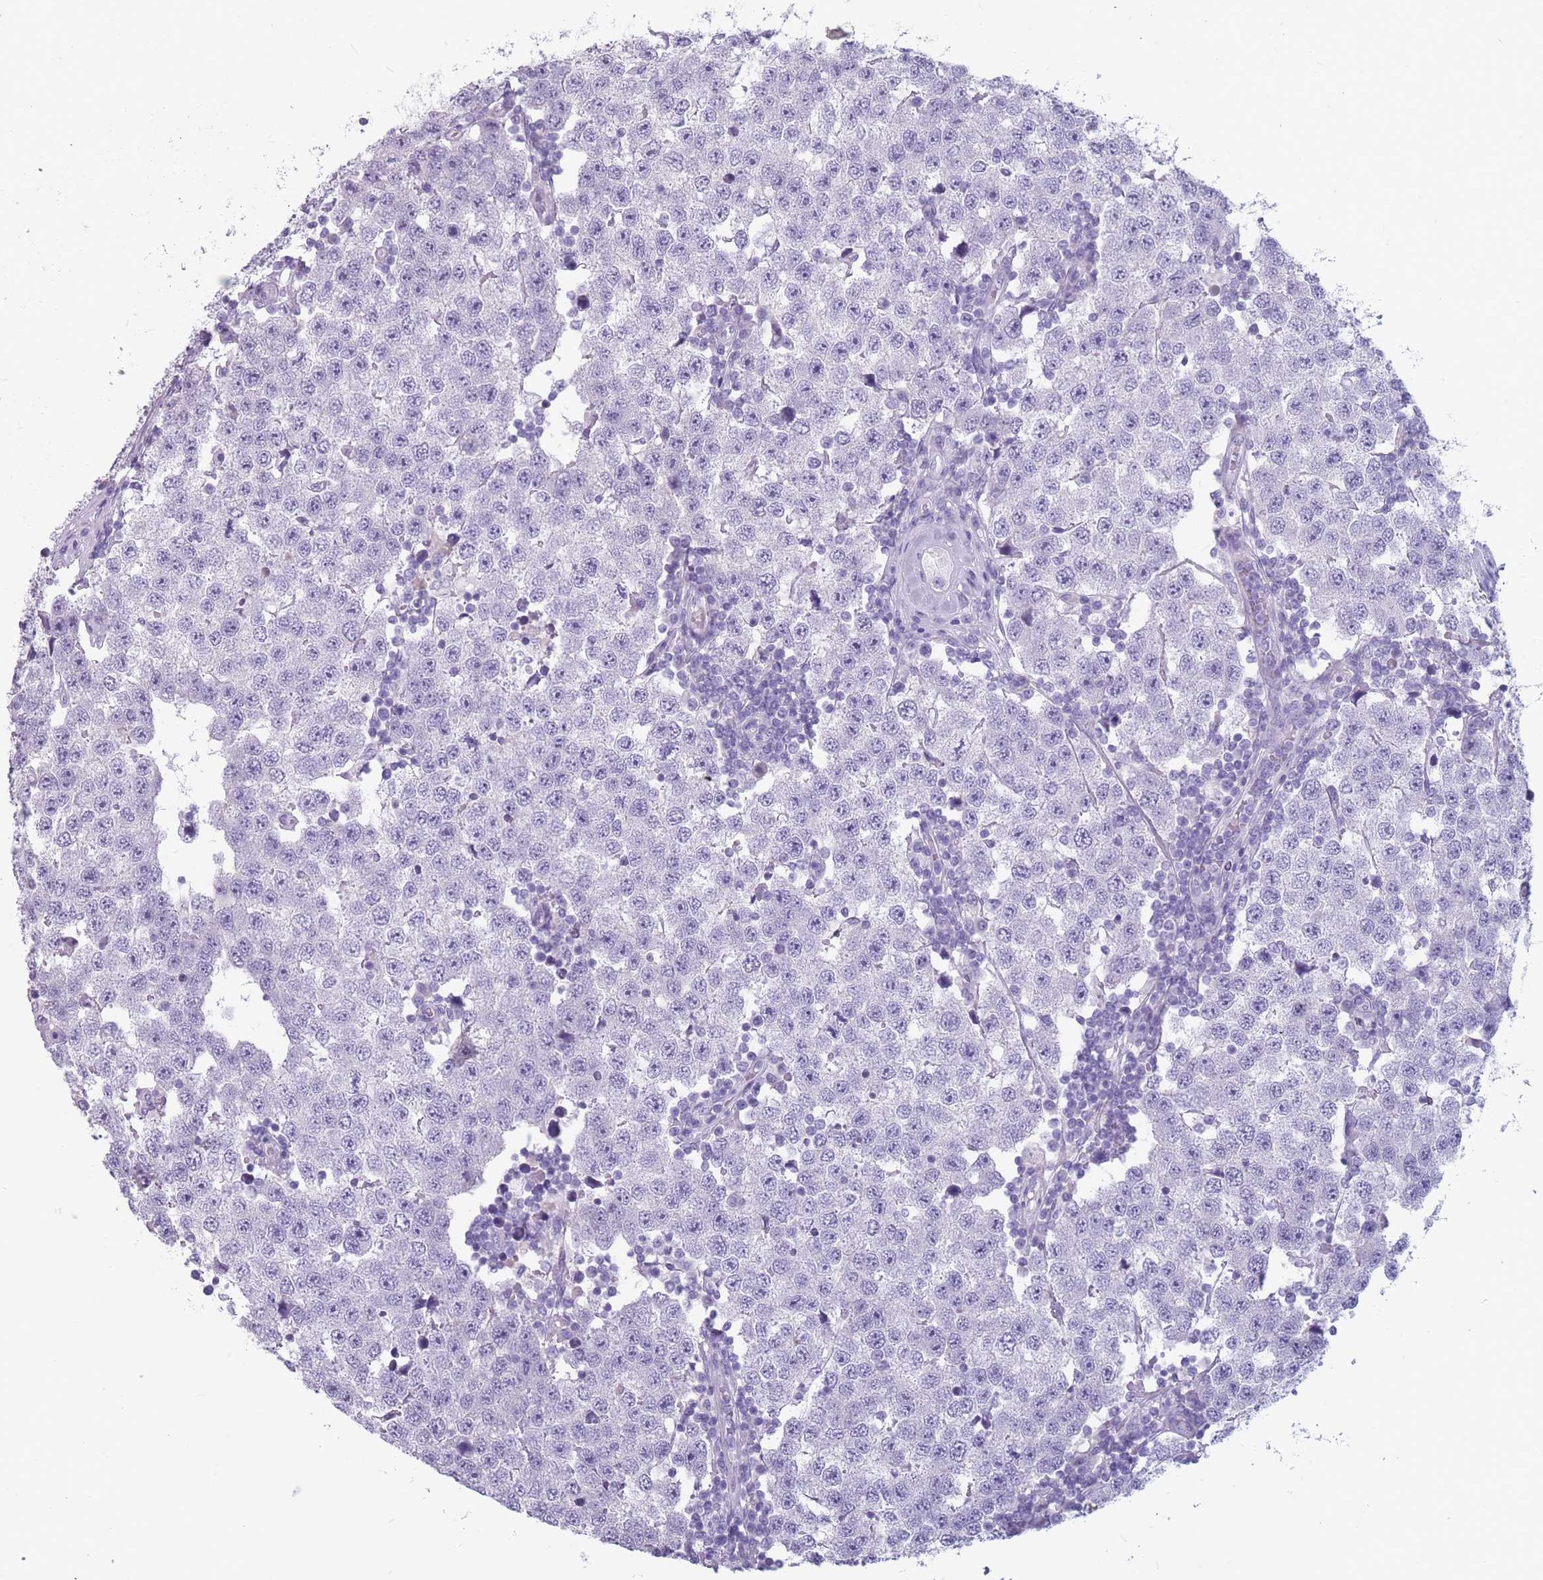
{"staining": {"intensity": "negative", "quantity": "none", "location": "none"}, "tissue": "testis cancer", "cell_type": "Tumor cells", "image_type": "cancer", "snomed": [{"axis": "morphology", "description": "Seminoma, NOS"}, {"axis": "topography", "description": "Testis"}], "caption": "DAB (3,3'-diaminobenzidine) immunohistochemical staining of human testis cancer (seminoma) displays no significant positivity in tumor cells.", "gene": "CCNO", "patient": {"sex": "male", "age": 34}}